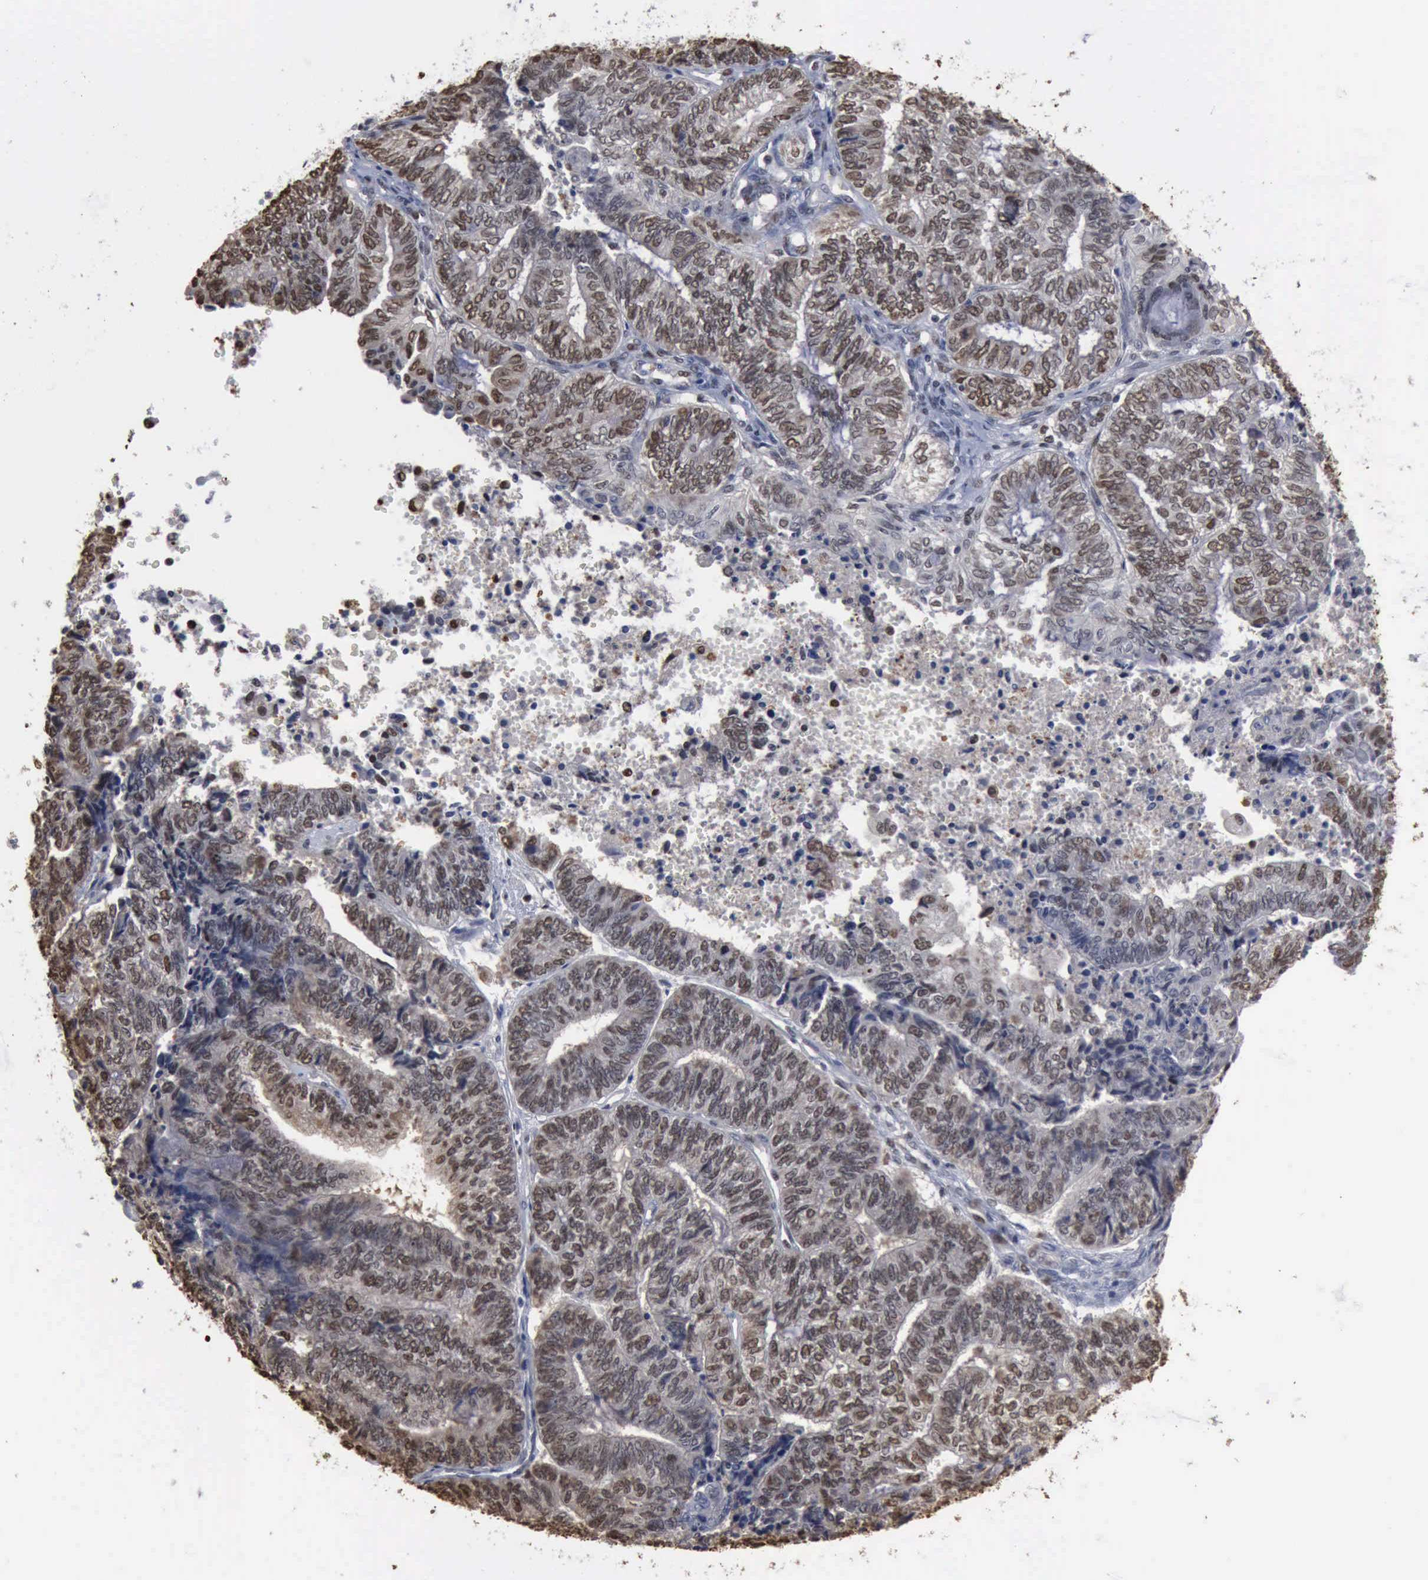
{"staining": {"intensity": "moderate", "quantity": ">75%", "location": "nuclear"}, "tissue": "endometrial cancer", "cell_type": "Tumor cells", "image_type": "cancer", "snomed": [{"axis": "morphology", "description": "Adenocarcinoma, NOS"}, {"axis": "topography", "description": "Uterus"}, {"axis": "topography", "description": "Endometrium"}], "caption": "Tumor cells reveal moderate nuclear positivity in approximately >75% of cells in endometrial adenocarcinoma.", "gene": "PCNA", "patient": {"sex": "female", "age": 70}}